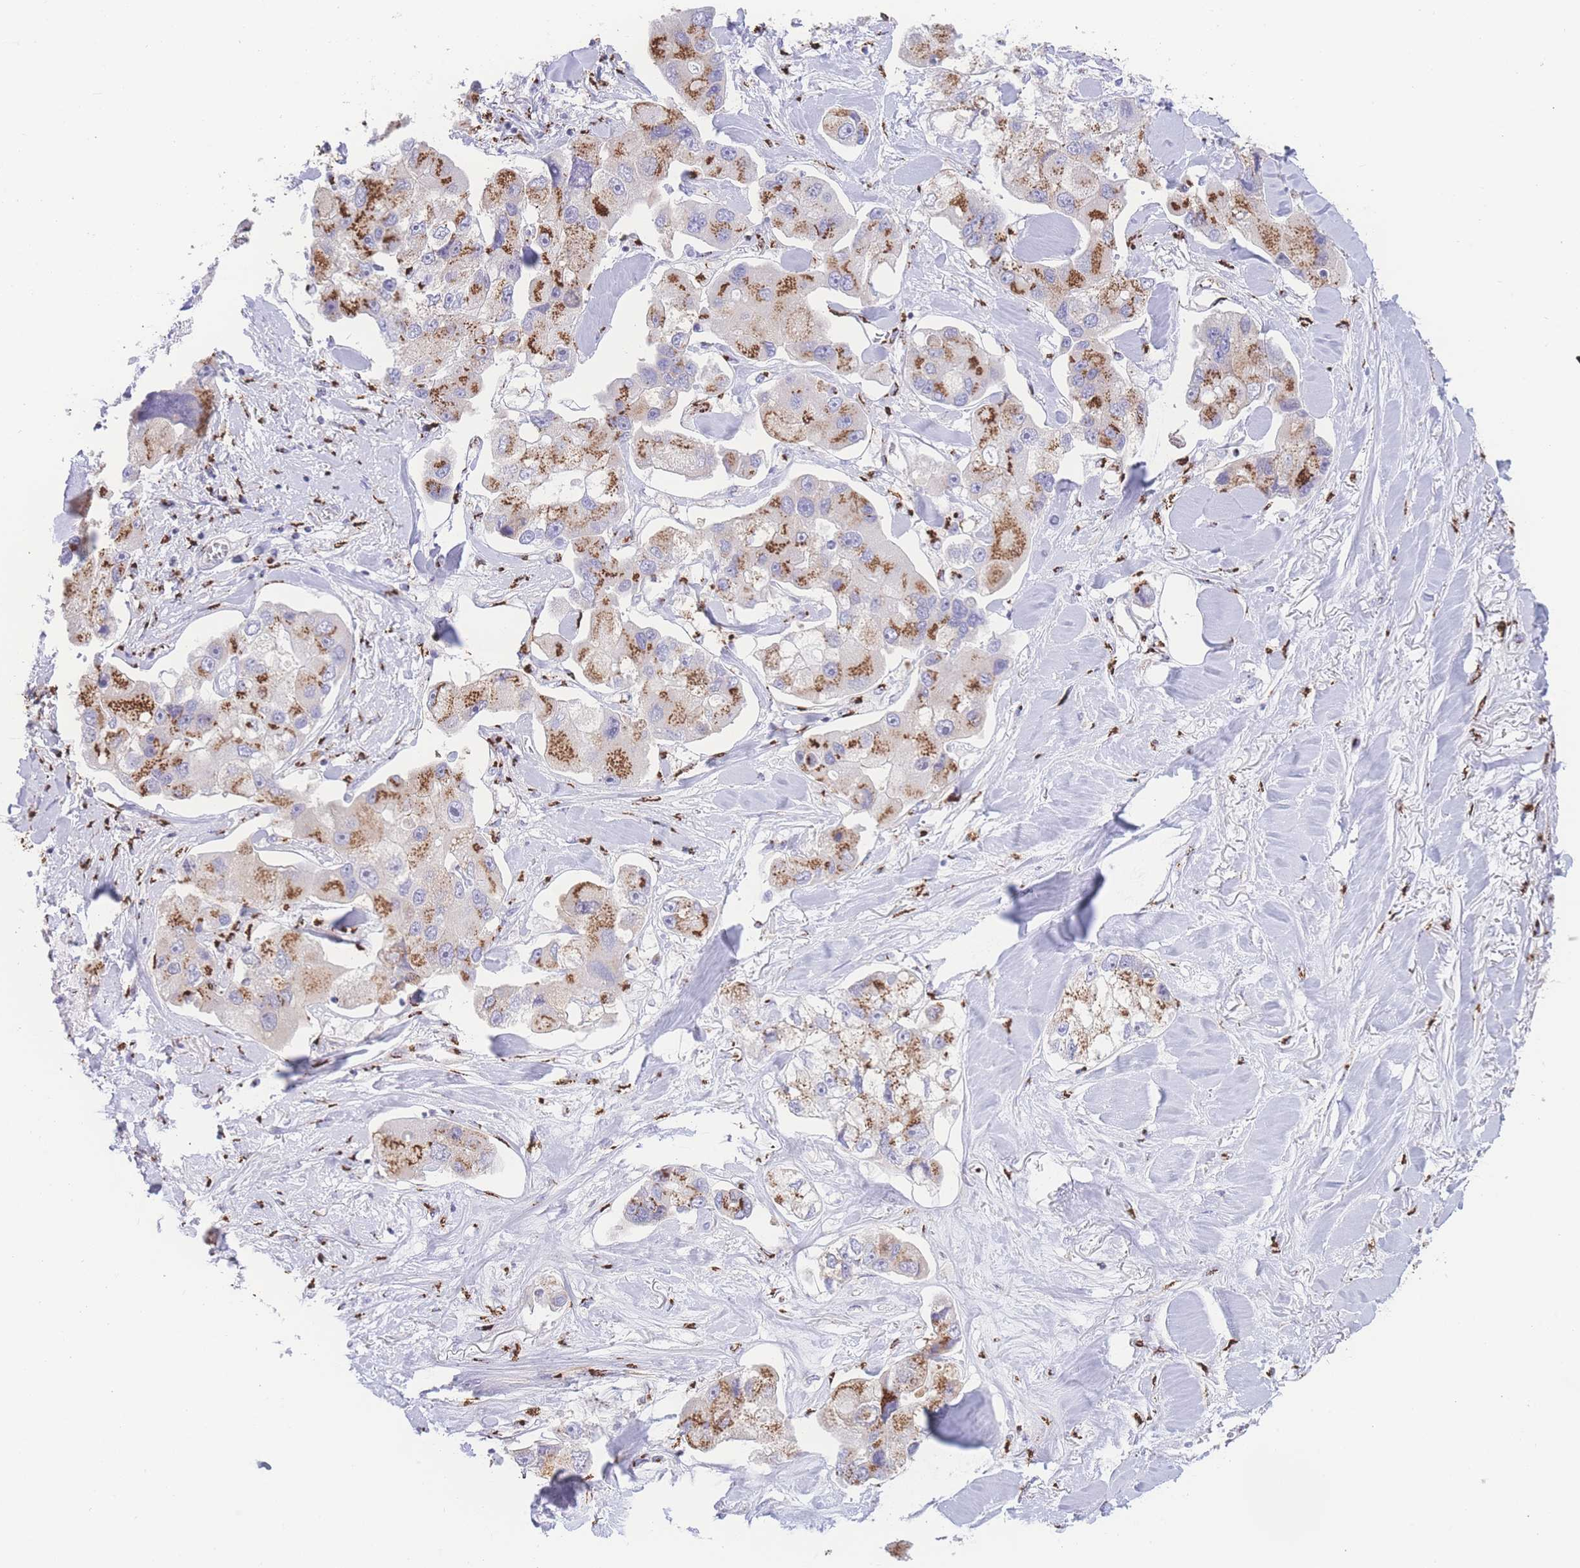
{"staining": {"intensity": "moderate", "quantity": ">75%", "location": "cytoplasmic/membranous"}, "tissue": "lung cancer", "cell_type": "Tumor cells", "image_type": "cancer", "snomed": [{"axis": "morphology", "description": "Adenocarcinoma, NOS"}, {"axis": "topography", "description": "Lung"}], "caption": "This is an image of immunohistochemistry staining of lung cancer (adenocarcinoma), which shows moderate staining in the cytoplasmic/membranous of tumor cells.", "gene": "GOLM2", "patient": {"sex": "female", "age": 54}}